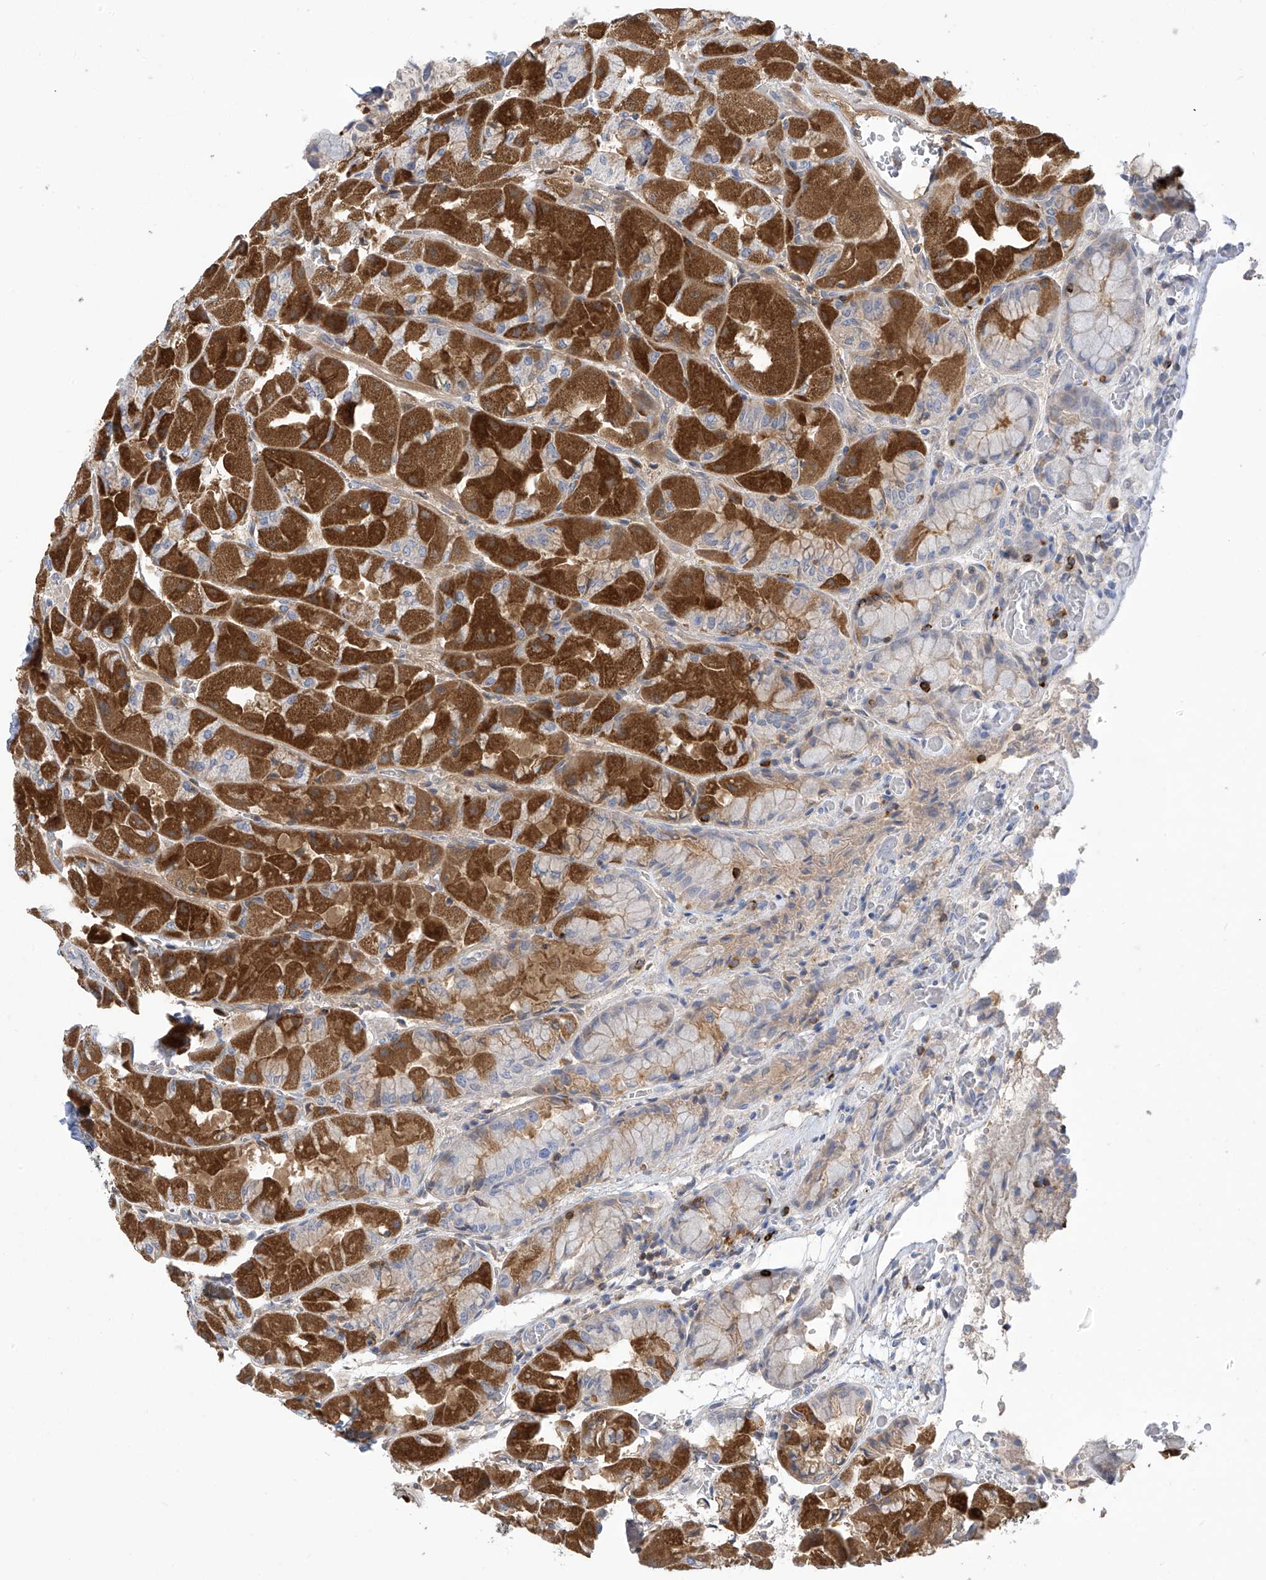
{"staining": {"intensity": "strong", "quantity": "25%-75%", "location": "cytoplasmic/membranous"}, "tissue": "stomach", "cell_type": "Glandular cells", "image_type": "normal", "snomed": [{"axis": "morphology", "description": "Normal tissue, NOS"}, {"axis": "topography", "description": "Stomach"}], "caption": "Protein expression analysis of unremarkable human stomach reveals strong cytoplasmic/membranous staining in approximately 25%-75% of glandular cells. Nuclei are stained in blue.", "gene": "IBA57", "patient": {"sex": "female", "age": 61}}